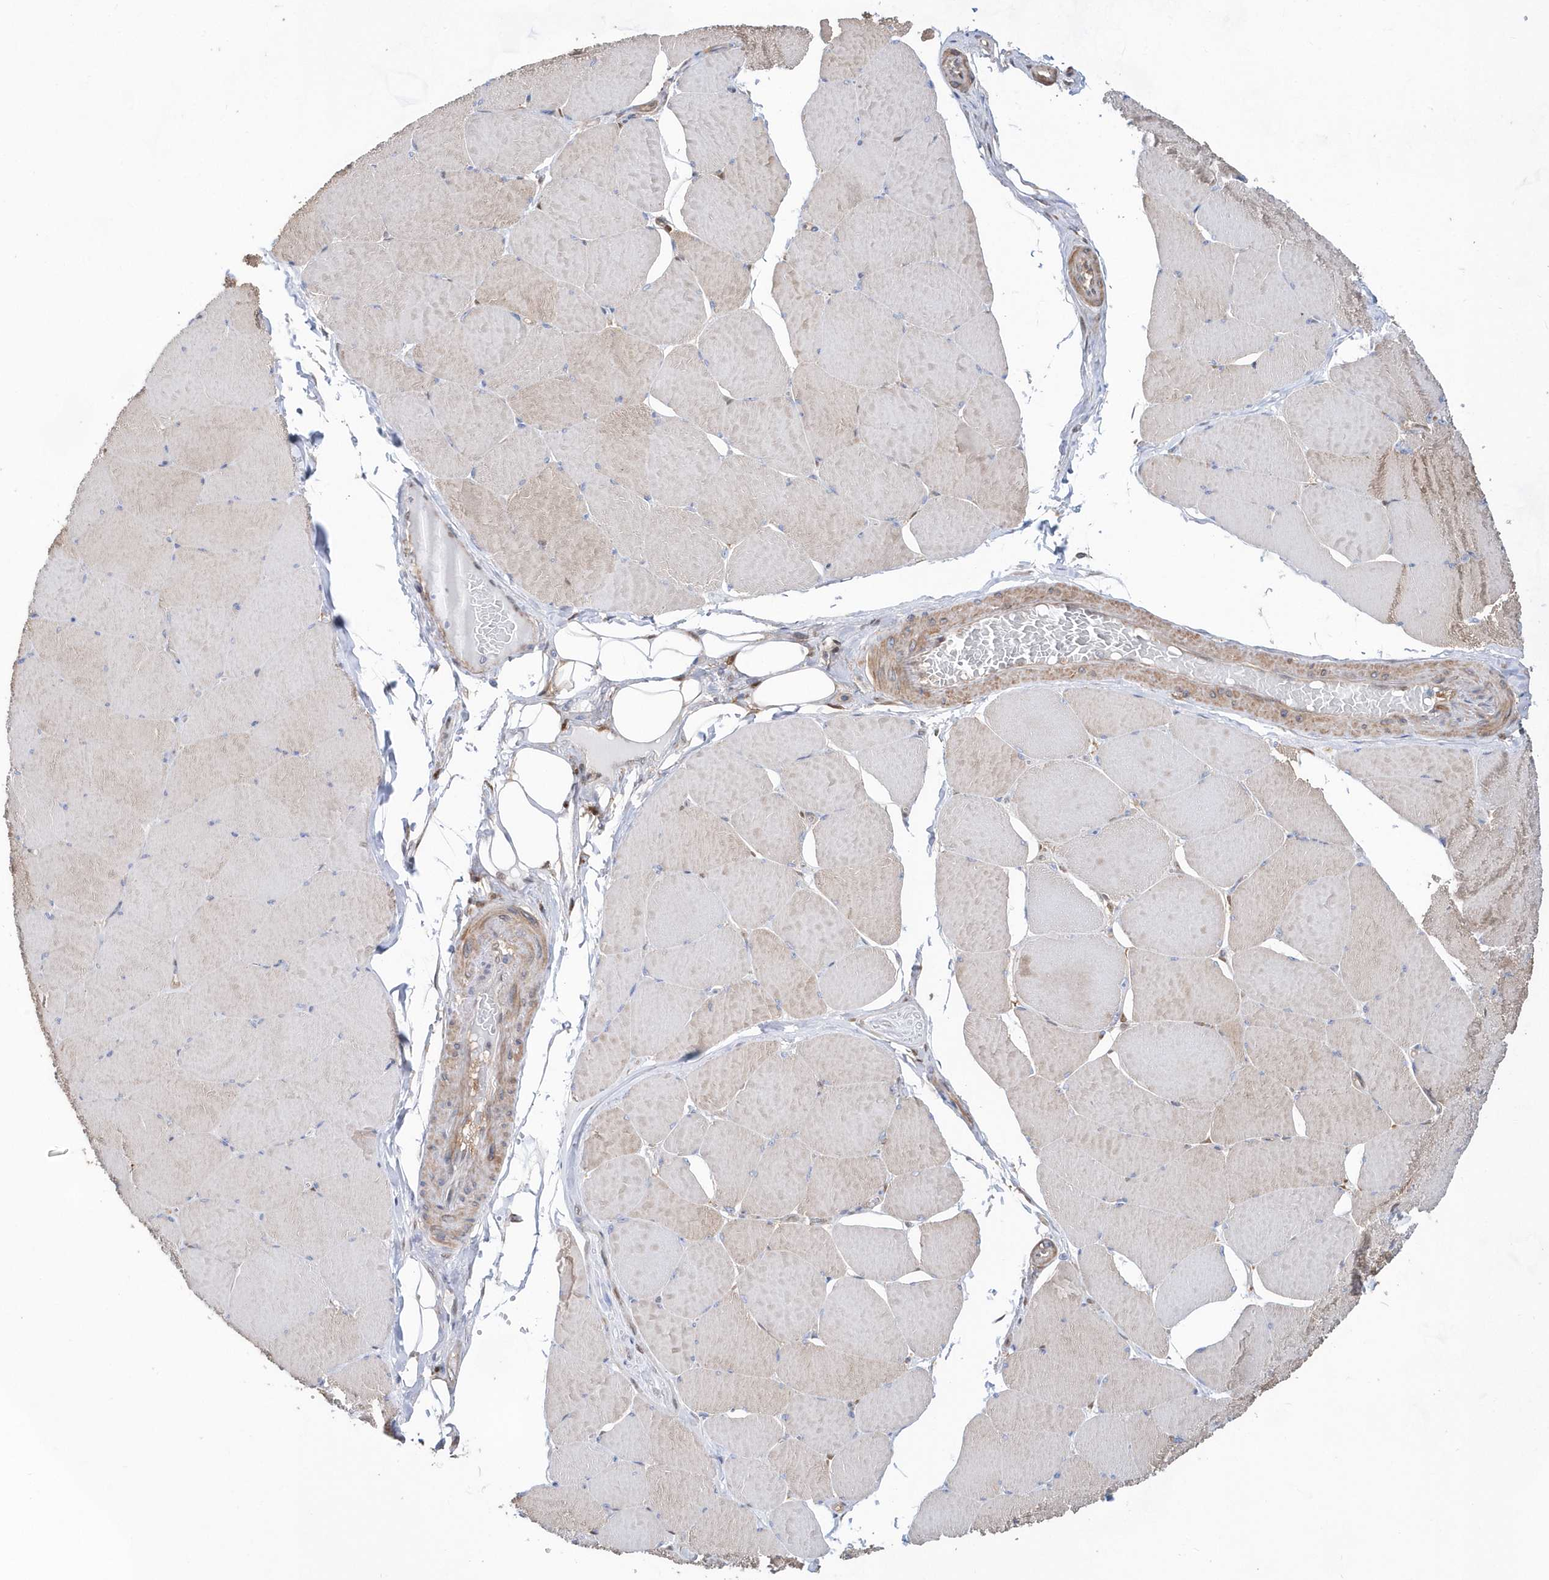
{"staining": {"intensity": "weak", "quantity": "<25%", "location": "cytoplasmic/membranous"}, "tissue": "skeletal muscle", "cell_type": "Myocytes", "image_type": "normal", "snomed": [{"axis": "morphology", "description": "Normal tissue, NOS"}, {"axis": "topography", "description": "Skeletal muscle"}, {"axis": "topography", "description": "Head-Neck"}], "caption": "IHC of unremarkable skeletal muscle reveals no expression in myocytes. (Brightfield microscopy of DAB IHC at high magnification).", "gene": "BDH2", "patient": {"sex": "male", "age": 66}}